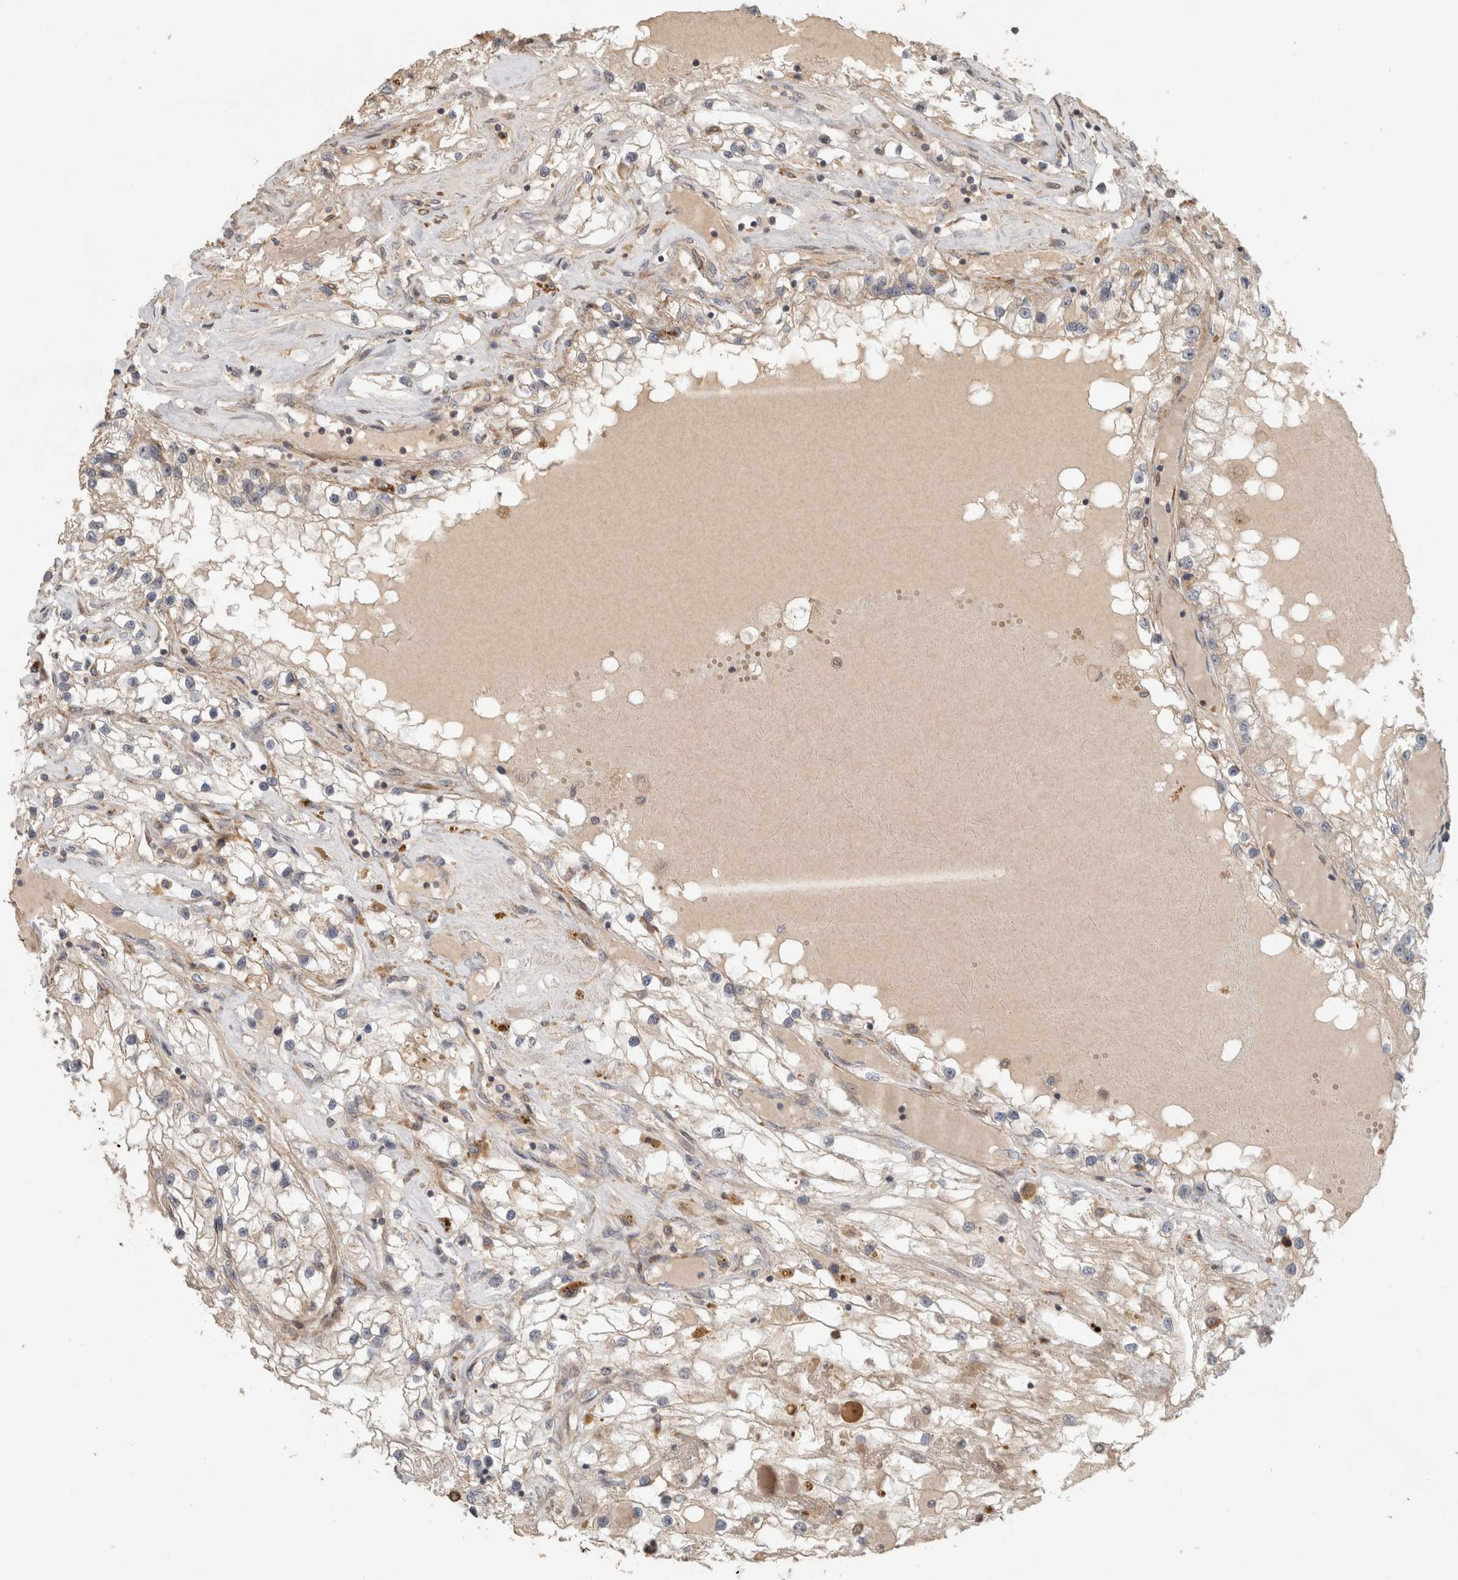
{"staining": {"intensity": "weak", "quantity": "<25%", "location": "cytoplasmic/membranous"}, "tissue": "renal cancer", "cell_type": "Tumor cells", "image_type": "cancer", "snomed": [{"axis": "morphology", "description": "Adenocarcinoma, NOS"}, {"axis": "topography", "description": "Kidney"}], "caption": "There is no significant expression in tumor cells of renal cancer (adenocarcinoma).", "gene": "SIPA1L2", "patient": {"sex": "male", "age": 68}}